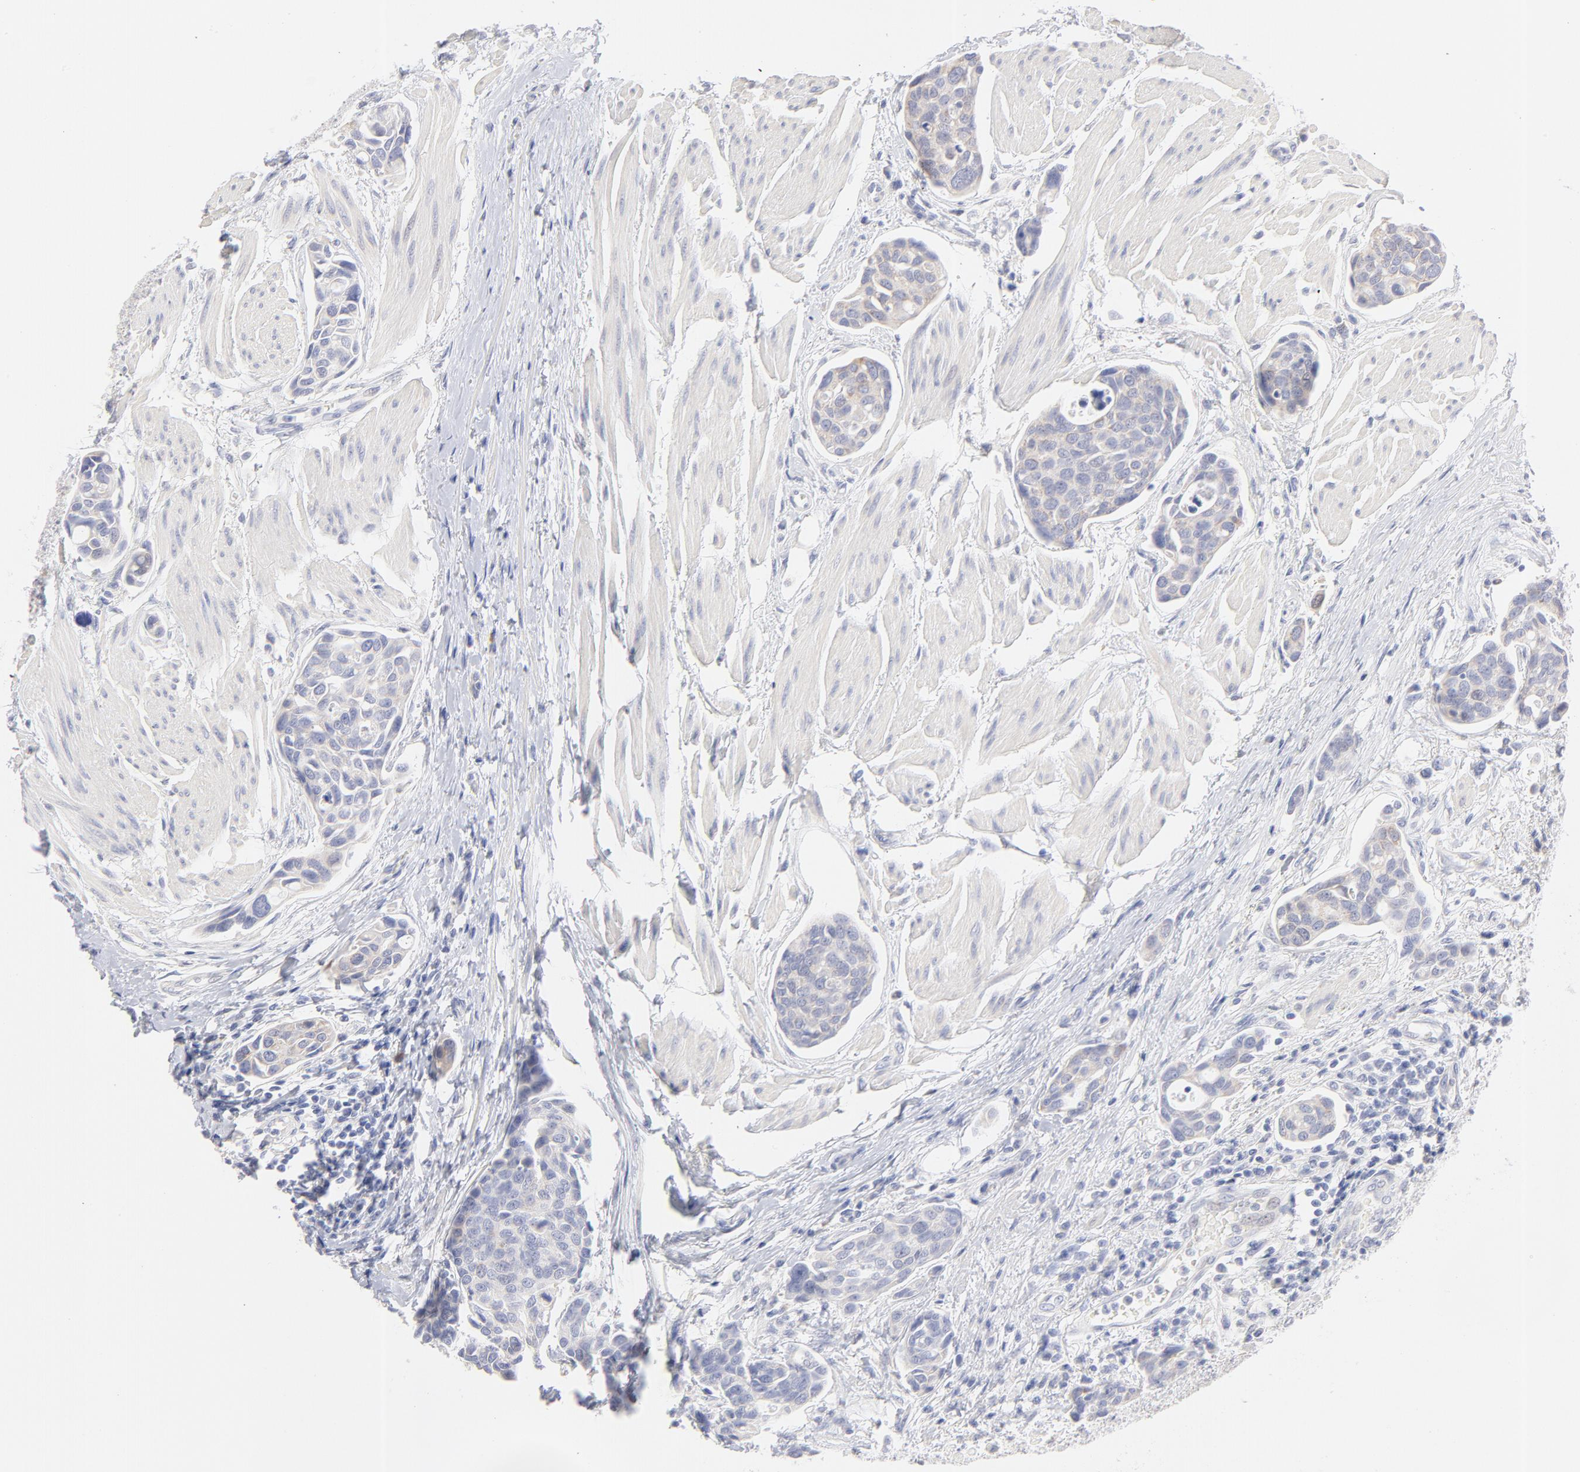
{"staining": {"intensity": "weak", "quantity": ">75%", "location": "cytoplasmic/membranous"}, "tissue": "urothelial cancer", "cell_type": "Tumor cells", "image_type": "cancer", "snomed": [{"axis": "morphology", "description": "Urothelial carcinoma, High grade"}, {"axis": "topography", "description": "Urinary bladder"}], "caption": "The image demonstrates a brown stain indicating the presence of a protein in the cytoplasmic/membranous of tumor cells in high-grade urothelial carcinoma. The staining is performed using DAB brown chromogen to label protein expression. The nuclei are counter-stained blue using hematoxylin.", "gene": "TST", "patient": {"sex": "male", "age": 78}}